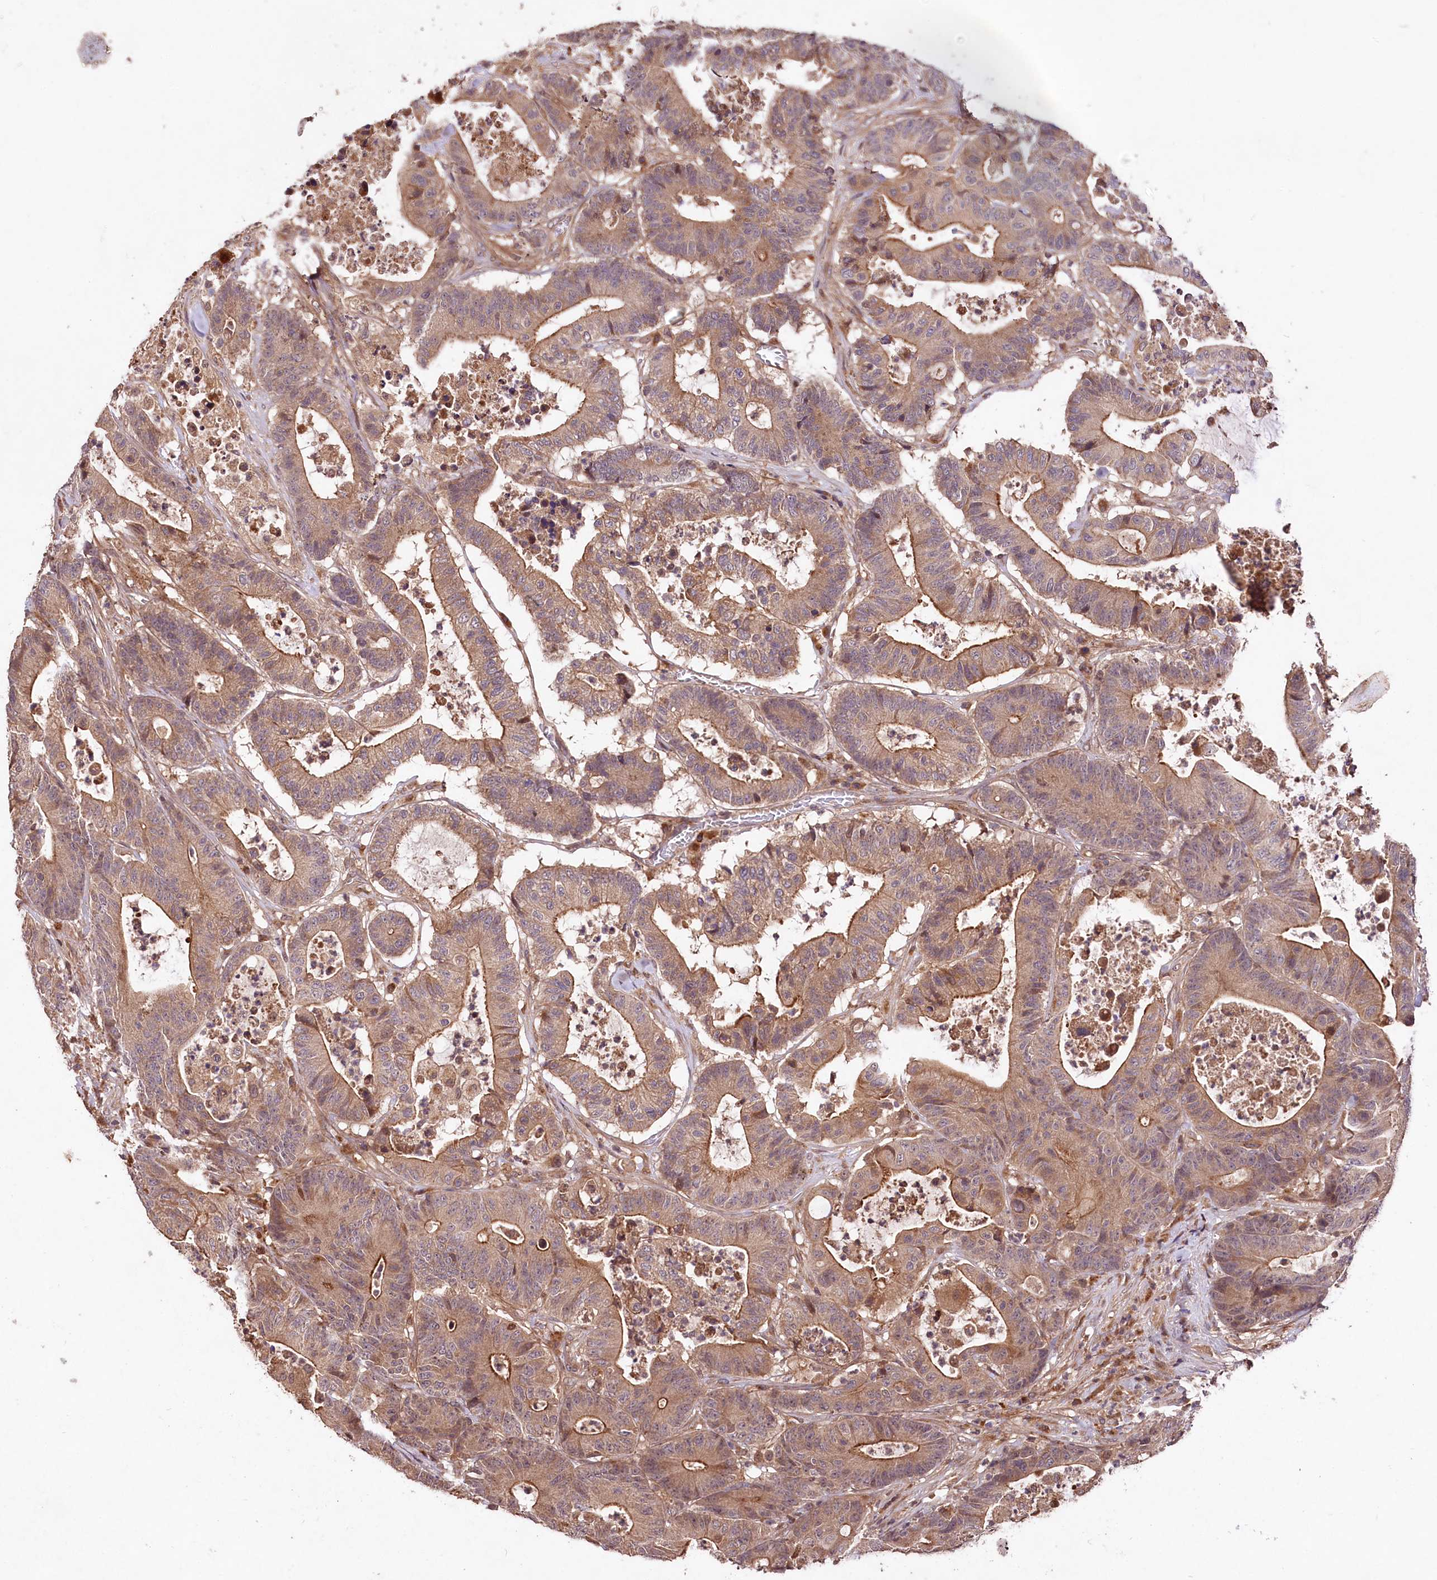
{"staining": {"intensity": "moderate", "quantity": ">75%", "location": "cytoplasmic/membranous"}, "tissue": "colorectal cancer", "cell_type": "Tumor cells", "image_type": "cancer", "snomed": [{"axis": "morphology", "description": "Adenocarcinoma, NOS"}, {"axis": "topography", "description": "Colon"}], "caption": "Colorectal cancer tissue reveals moderate cytoplasmic/membranous positivity in approximately >75% of tumor cells, visualized by immunohistochemistry. (Brightfield microscopy of DAB IHC at high magnification).", "gene": "TNPO3", "patient": {"sex": "female", "age": 84}}